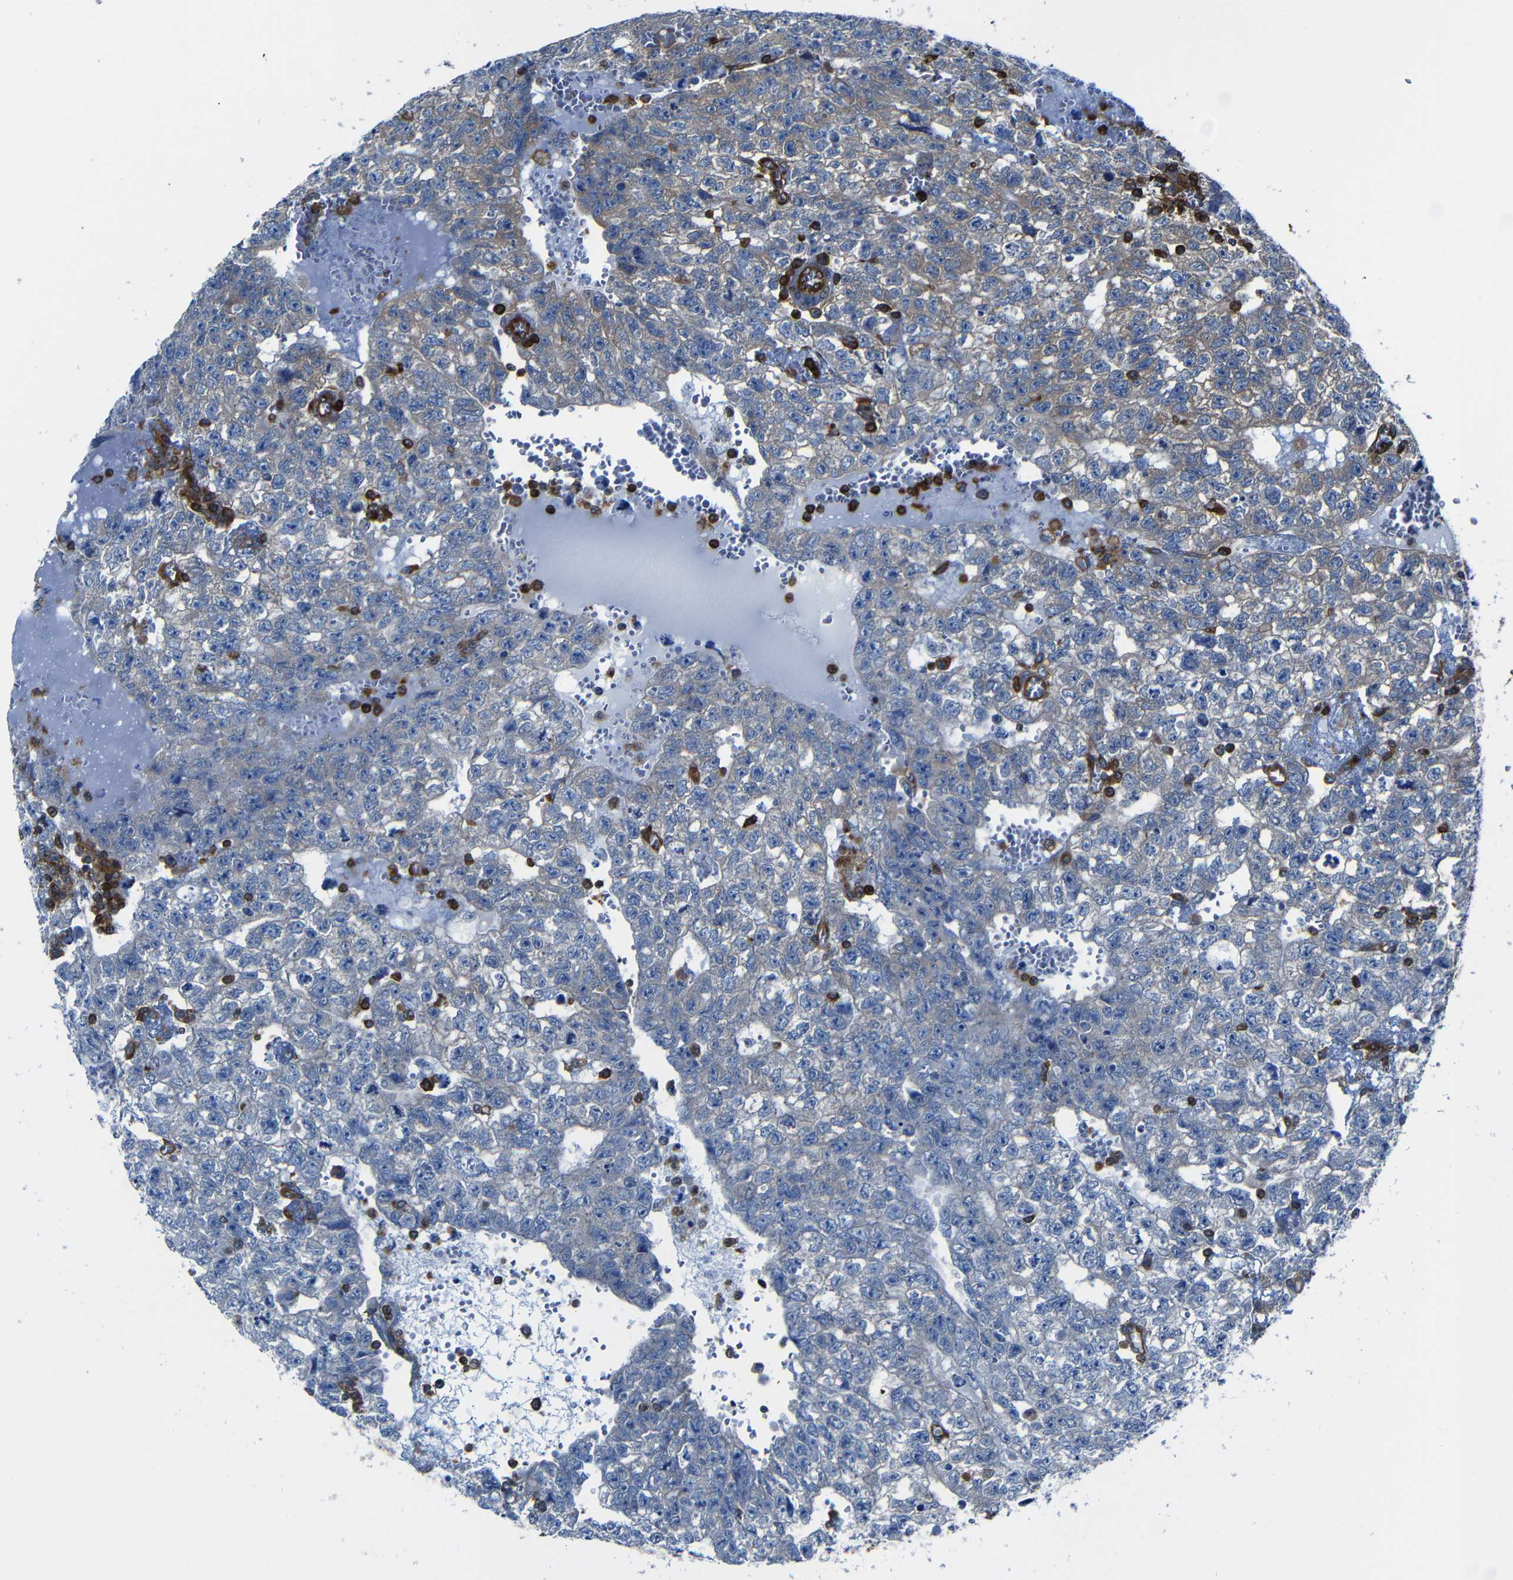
{"staining": {"intensity": "weak", "quantity": "<25%", "location": "cytoplasmic/membranous"}, "tissue": "testis cancer", "cell_type": "Tumor cells", "image_type": "cancer", "snomed": [{"axis": "morphology", "description": "Seminoma, NOS"}, {"axis": "morphology", "description": "Carcinoma, Embryonal, NOS"}, {"axis": "topography", "description": "Testis"}], "caption": "Image shows no protein staining in tumor cells of testis seminoma tissue.", "gene": "ARHGEF1", "patient": {"sex": "male", "age": 38}}